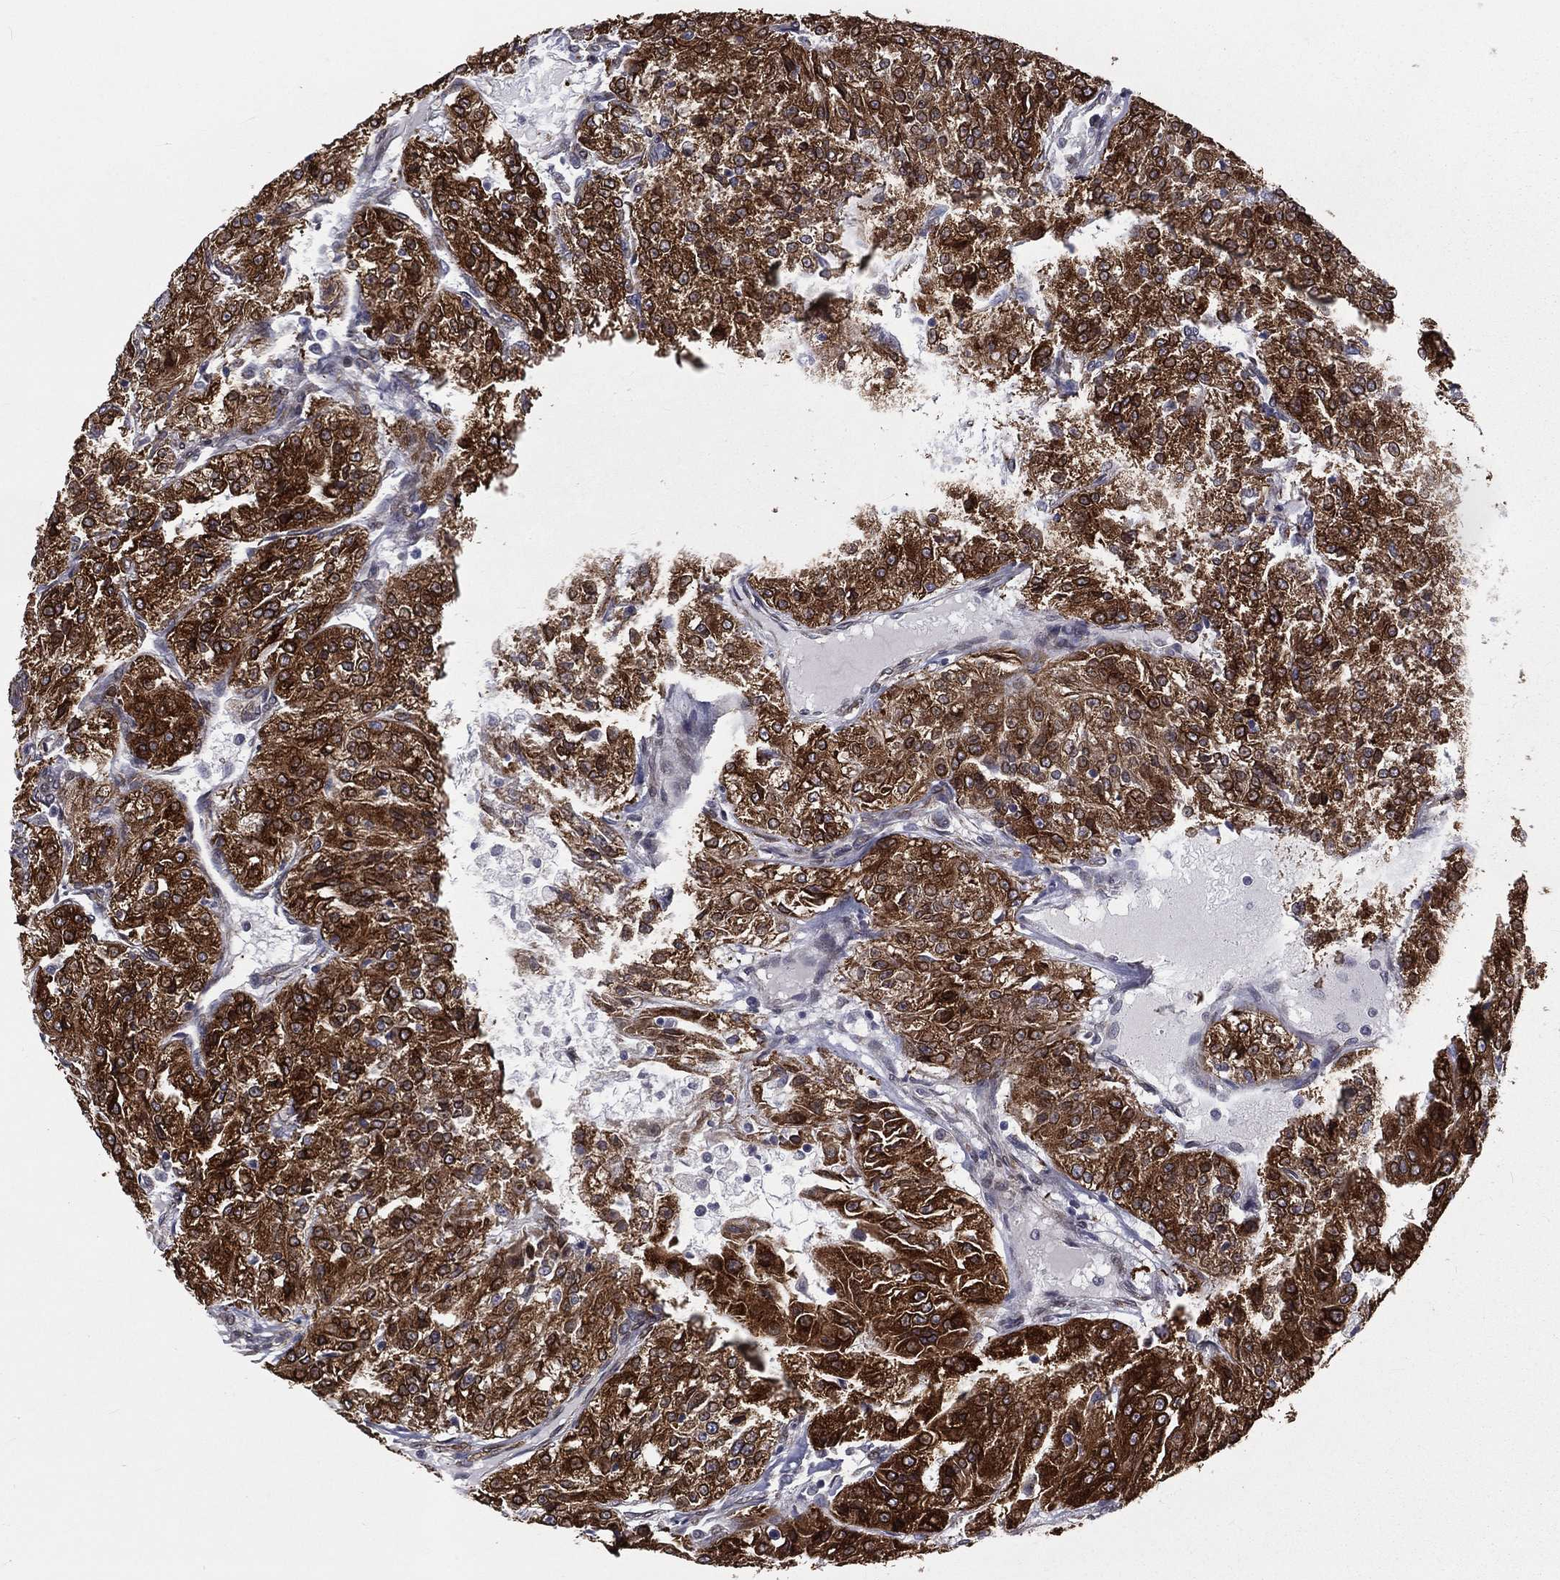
{"staining": {"intensity": "strong", "quantity": ">75%", "location": "cytoplasmic/membranous"}, "tissue": "renal cancer", "cell_type": "Tumor cells", "image_type": "cancer", "snomed": [{"axis": "morphology", "description": "Adenocarcinoma, NOS"}, {"axis": "topography", "description": "Kidney"}], "caption": "A micrograph of human renal cancer (adenocarcinoma) stained for a protein shows strong cytoplasmic/membranous brown staining in tumor cells. (brown staining indicates protein expression, while blue staining denotes nuclei).", "gene": "PGRMC1", "patient": {"sex": "female", "age": 63}}